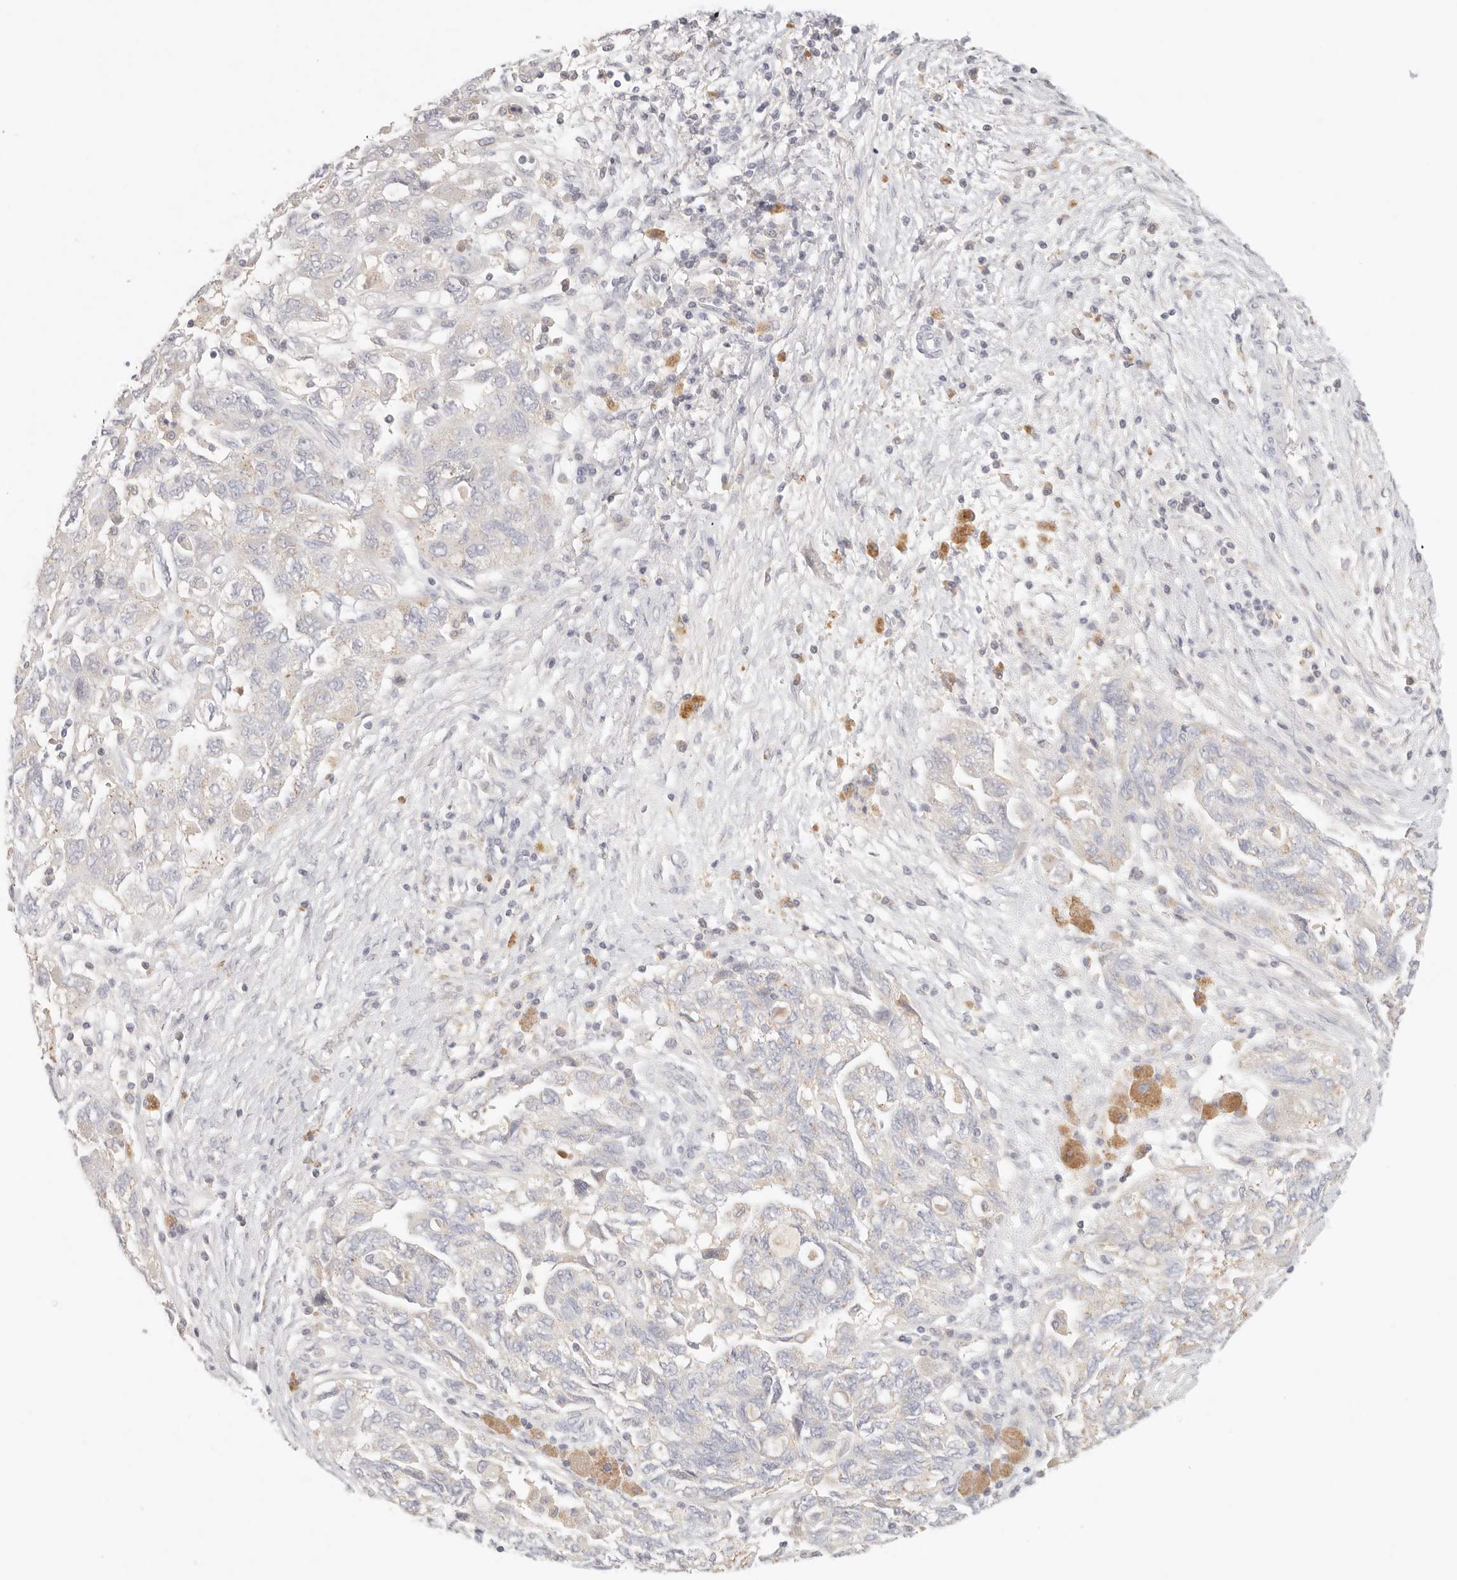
{"staining": {"intensity": "negative", "quantity": "none", "location": "none"}, "tissue": "ovarian cancer", "cell_type": "Tumor cells", "image_type": "cancer", "snomed": [{"axis": "morphology", "description": "Carcinoma, NOS"}, {"axis": "morphology", "description": "Cystadenocarcinoma, serous, NOS"}, {"axis": "topography", "description": "Ovary"}], "caption": "The image shows no staining of tumor cells in ovarian cancer (serous cystadenocarcinoma). The staining was performed using DAB to visualize the protein expression in brown, while the nuclei were stained in blue with hematoxylin (Magnification: 20x).", "gene": "CEP120", "patient": {"sex": "female", "age": 69}}